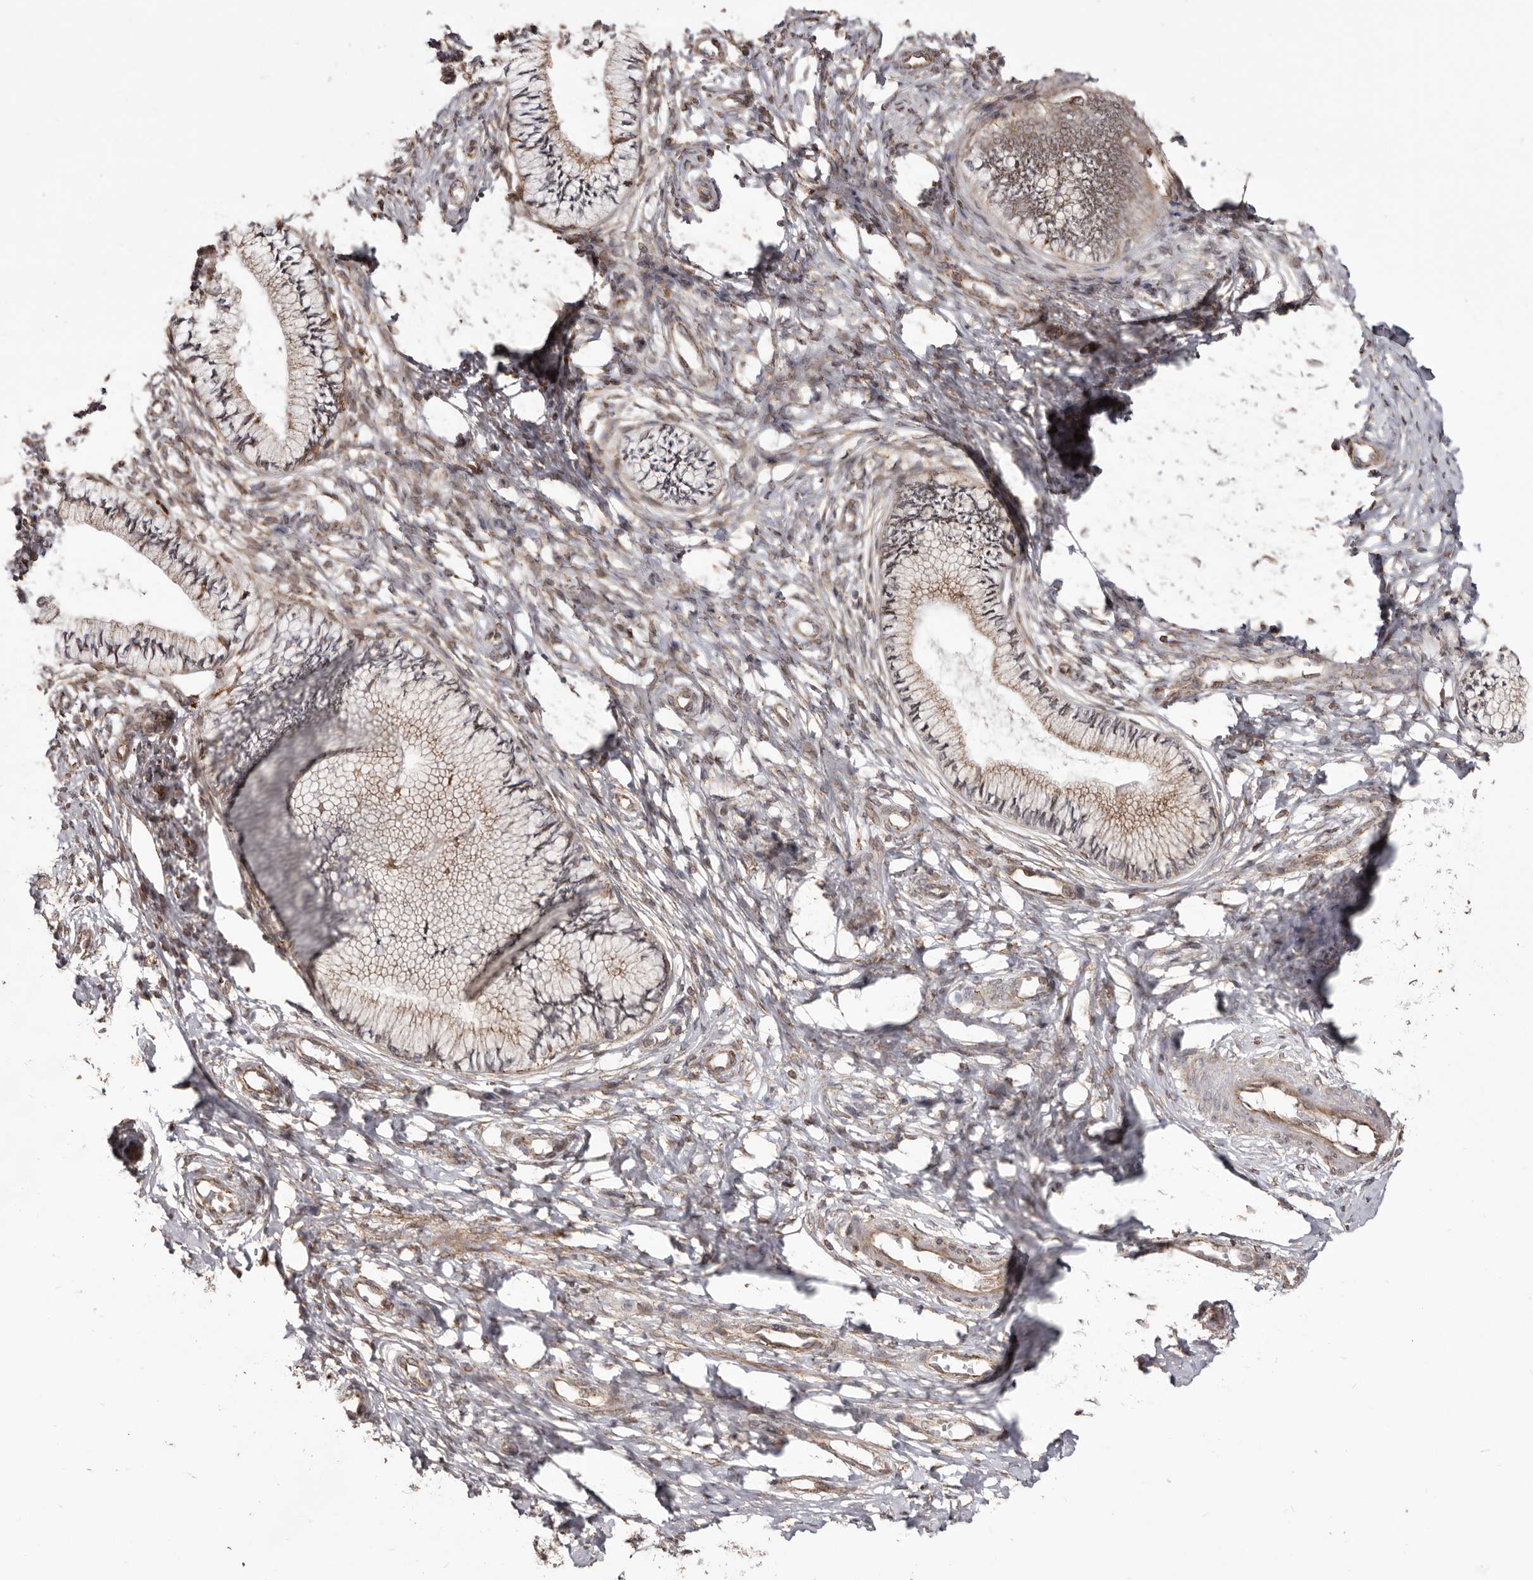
{"staining": {"intensity": "moderate", "quantity": ">75%", "location": "cytoplasmic/membranous"}, "tissue": "cervix", "cell_type": "Glandular cells", "image_type": "normal", "snomed": [{"axis": "morphology", "description": "Normal tissue, NOS"}, {"axis": "topography", "description": "Cervix"}], "caption": "Immunohistochemistry staining of benign cervix, which demonstrates medium levels of moderate cytoplasmic/membranous staining in about >75% of glandular cells indicating moderate cytoplasmic/membranous protein expression. The staining was performed using DAB (brown) for protein detection and nuclei were counterstained in hematoxylin (blue).", "gene": "NUP43", "patient": {"sex": "female", "age": 36}}